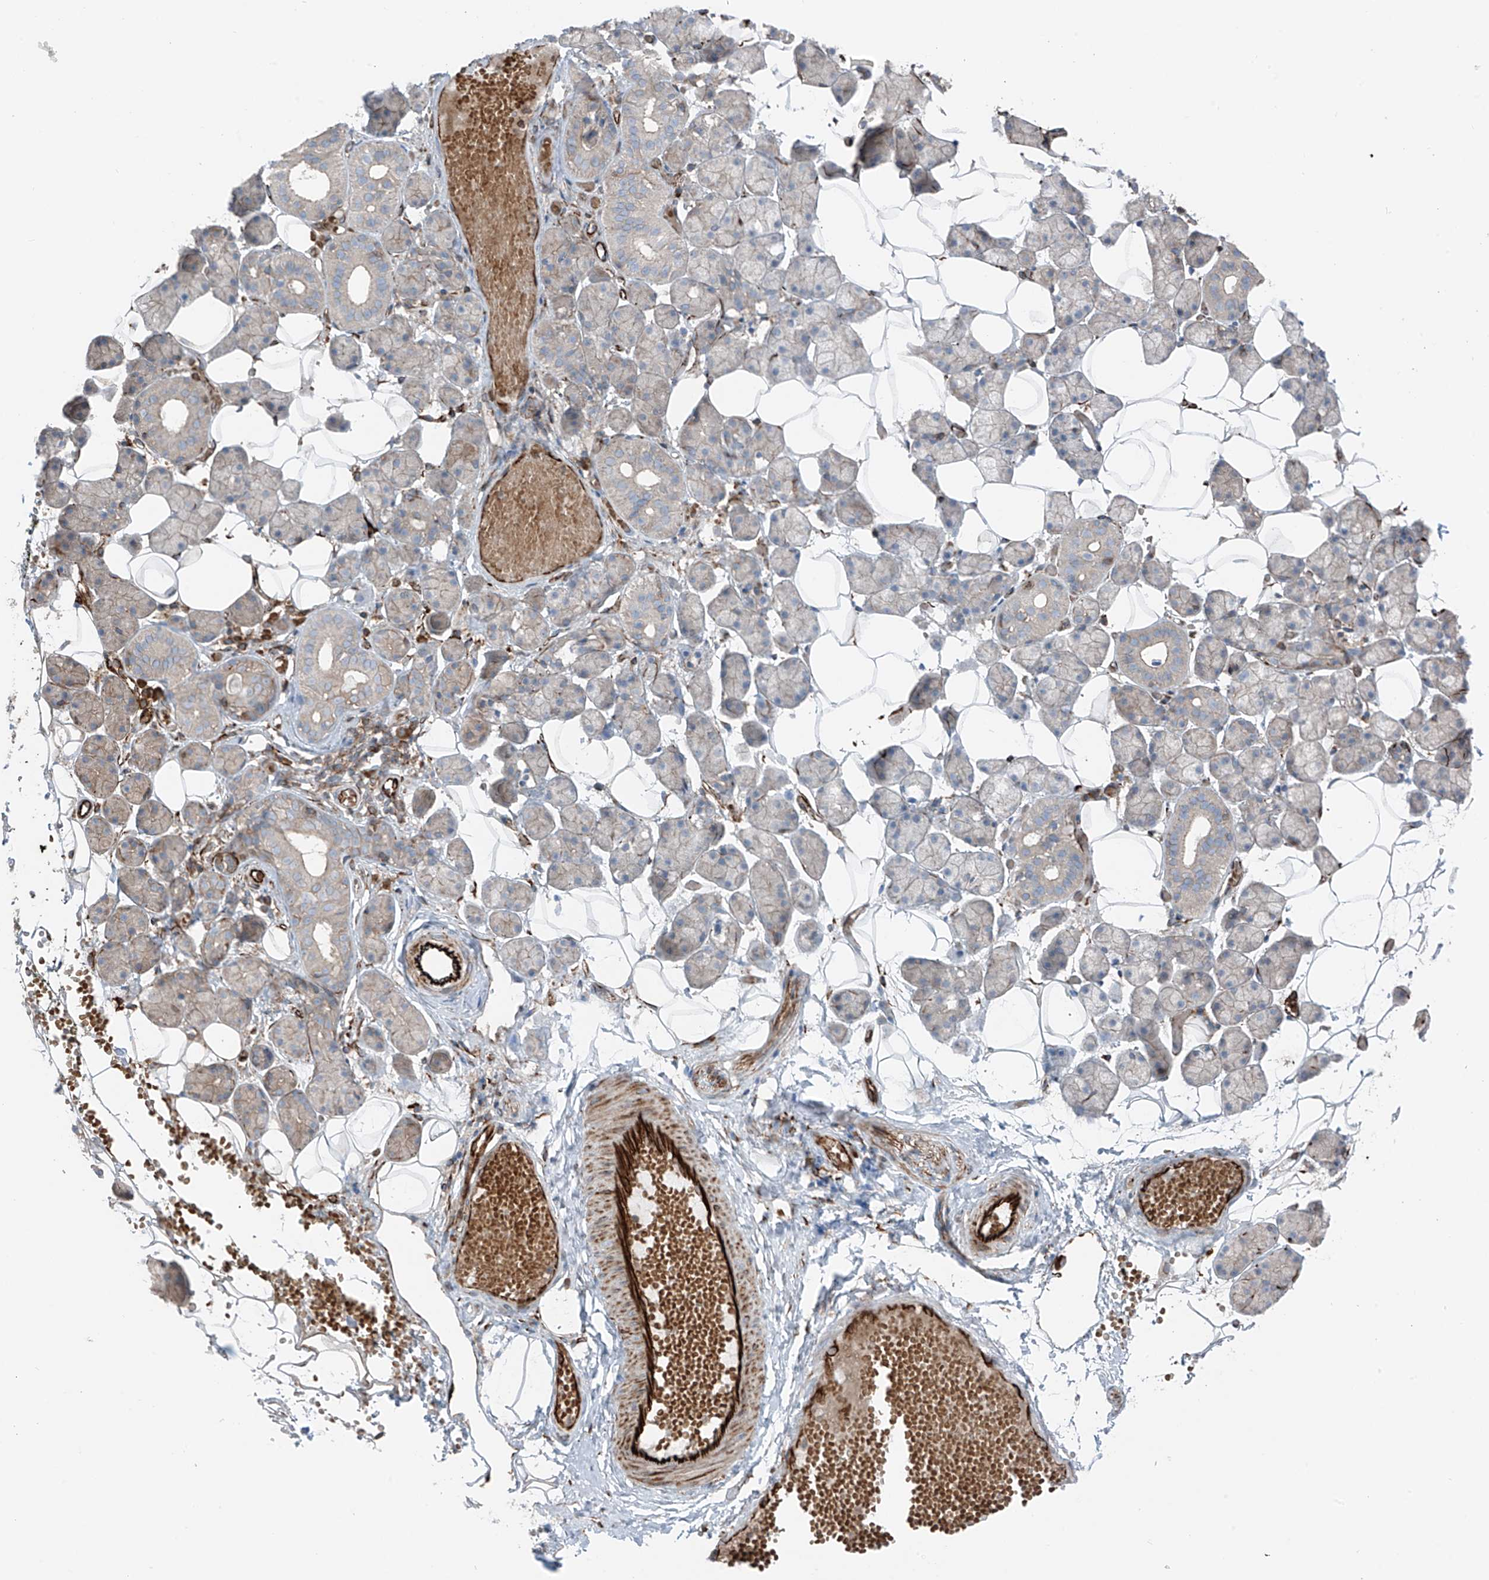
{"staining": {"intensity": "weak", "quantity": "<25%", "location": "cytoplasmic/membranous"}, "tissue": "salivary gland", "cell_type": "Glandular cells", "image_type": "normal", "snomed": [{"axis": "morphology", "description": "Normal tissue, NOS"}, {"axis": "topography", "description": "Salivary gland"}], "caption": "Immunohistochemistry (IHC) micrograph of benign salivary gland stained for a protein (brown), which demonstrates no expression in glandular cells.", "gene": "ERLEC1", "patient": {"sex": "female", "age": 33}}